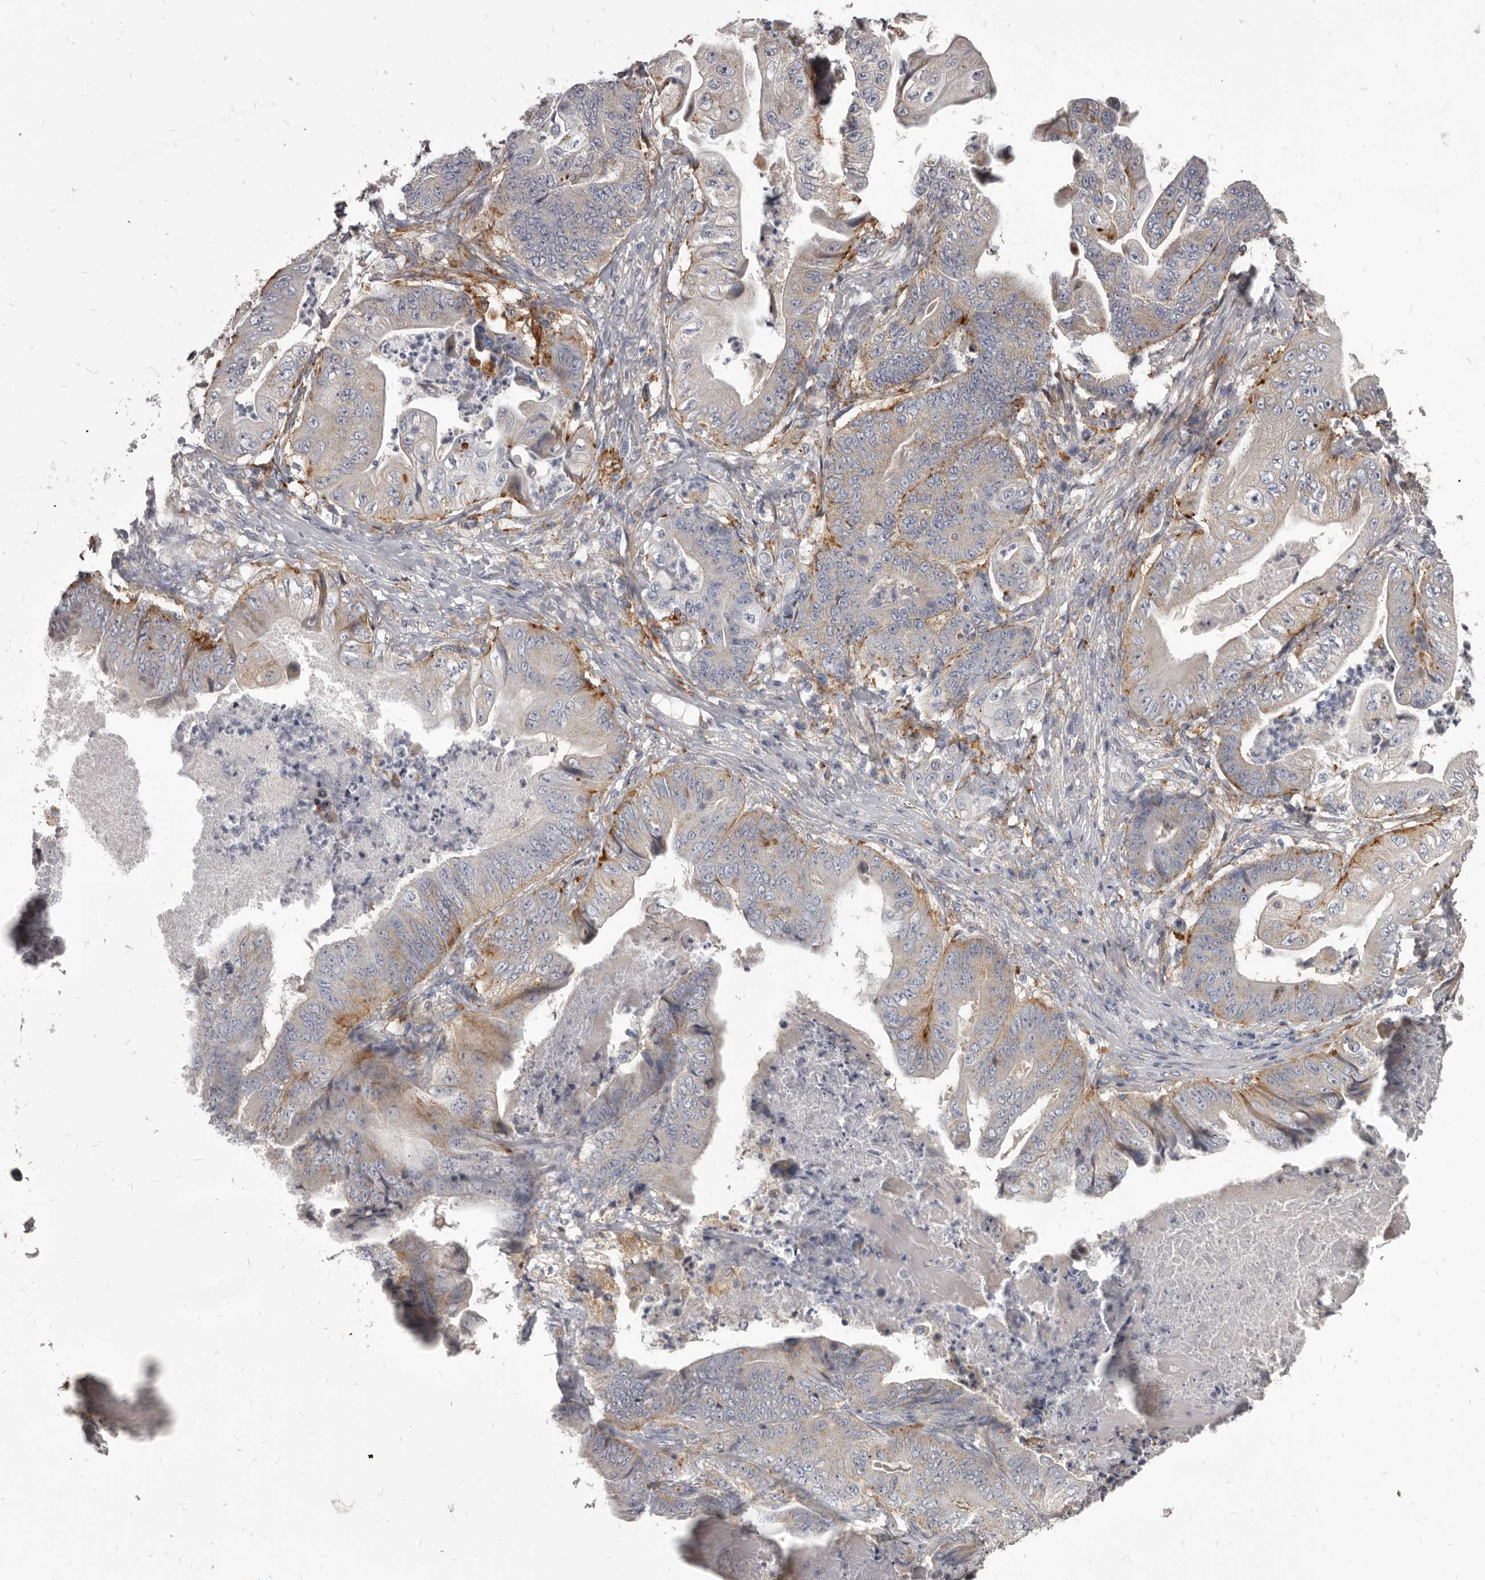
{"staining": {"intensity": "moderate", "quantity": "25%-75%", "location": "cytoplasmic/membranous"}, "tissue": "stomach cancer", "cell_type": "Tumor cells", "image_type": "cancer", "snomed": [{"axis": "morphology", "description": "Adenocarcinoma, NOS"}, {"axis": "topography", "description": "Stomach"}], "caption": "Stomach adenocarcinoma stained with a protein marker exhibits moderate staining in tumor cells.", "gene": "PI4K2A", "patient": {"sex": "female", "age": 73}}